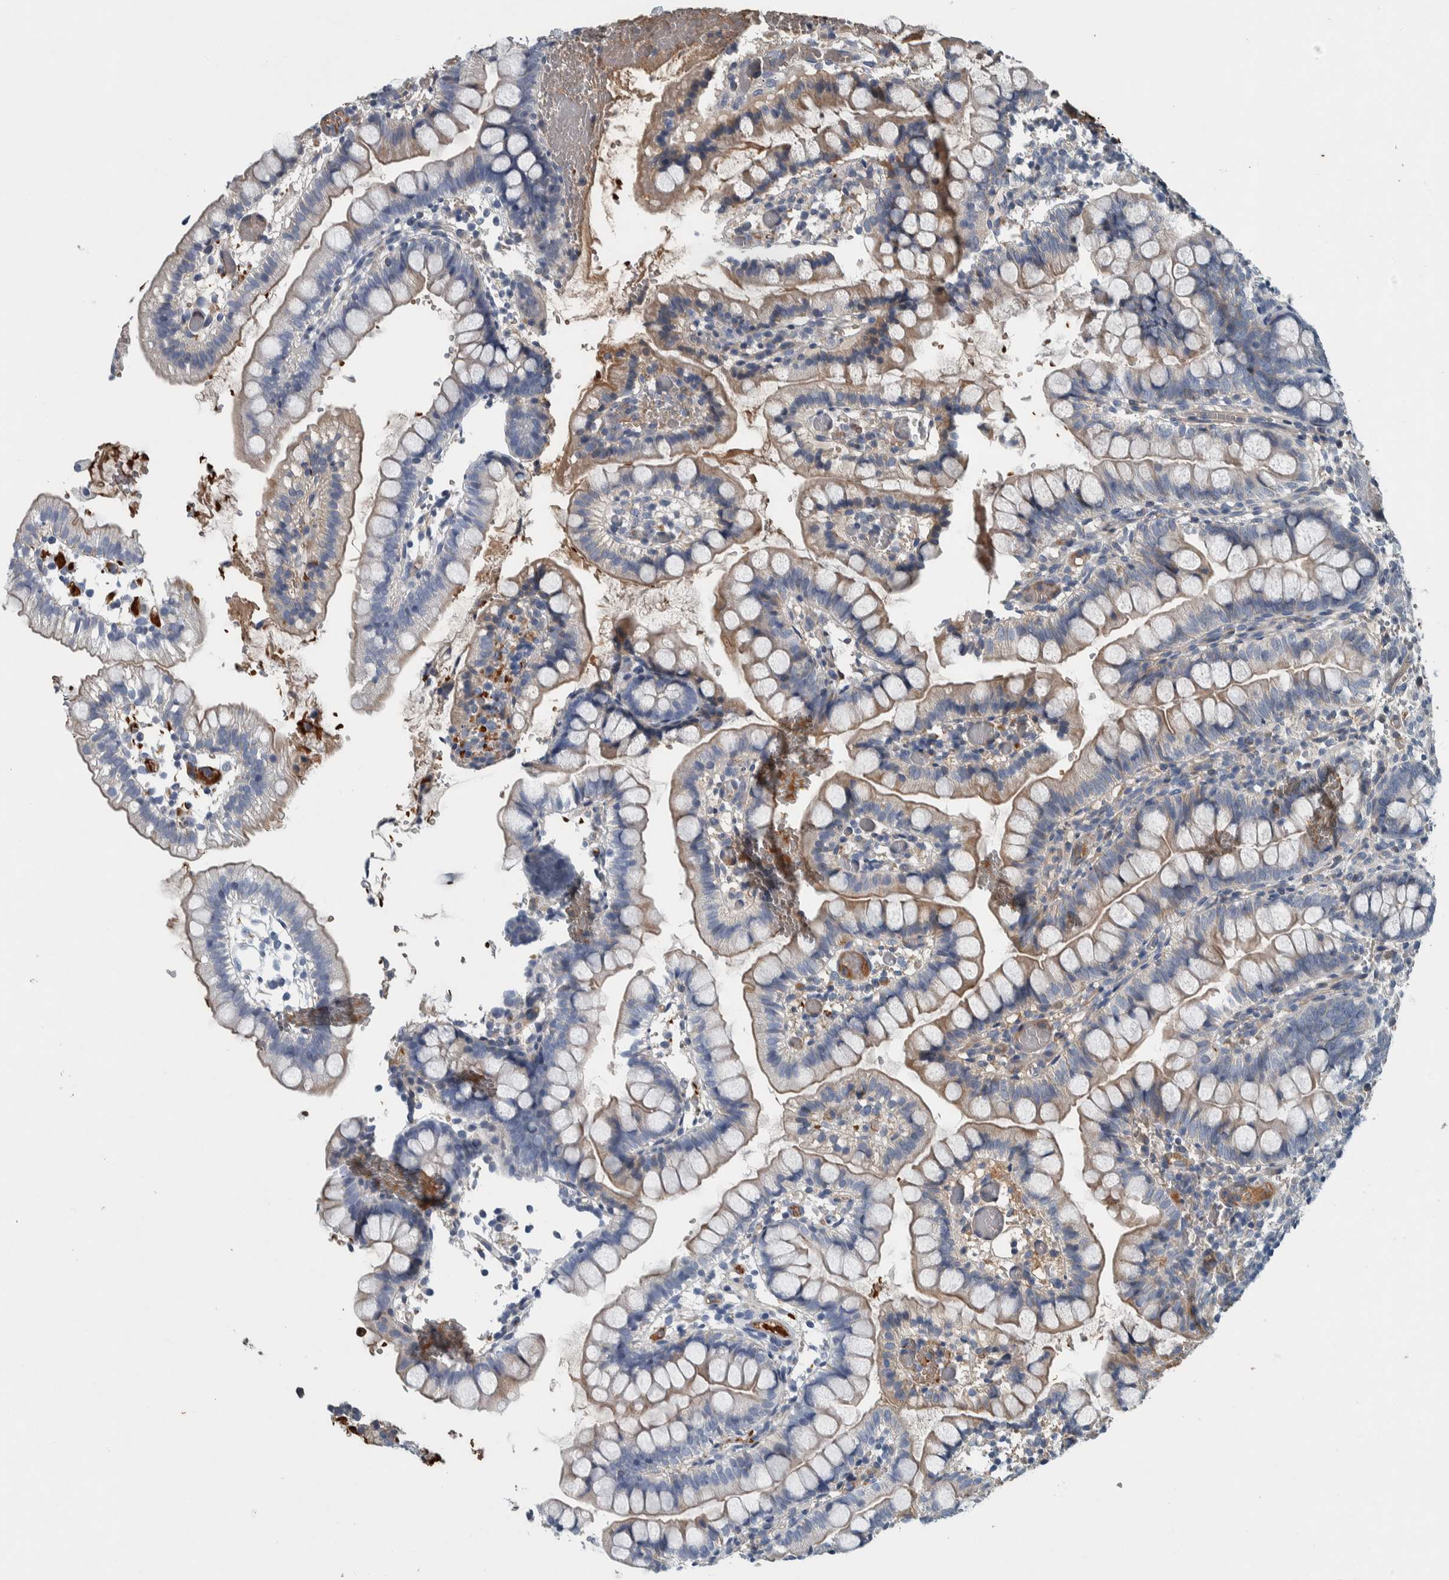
{"staining": {"intensity": "weak", "quantity": "25%-75%", "location": "cytoplasmic/membranous"}, "tissue": "small intestine", "cell_type": "Glandular cells", "image_type": "normal", "snomed": [{"axis": "morphology", "description": "Normal tissue, NOS"}, {"axis": "morphology", "description": "Developmental malformation"}, {"axis": "topography", "description": "Small intestine"}], "caption": "About 25%-75% of glandular cells in benign small intestine exhibit weak cytoplasmic/membranous protein positivity as visualized by brown immunohistochemical staining.", "gene": "SERPINC1", "patient": {"sex": "male"}}